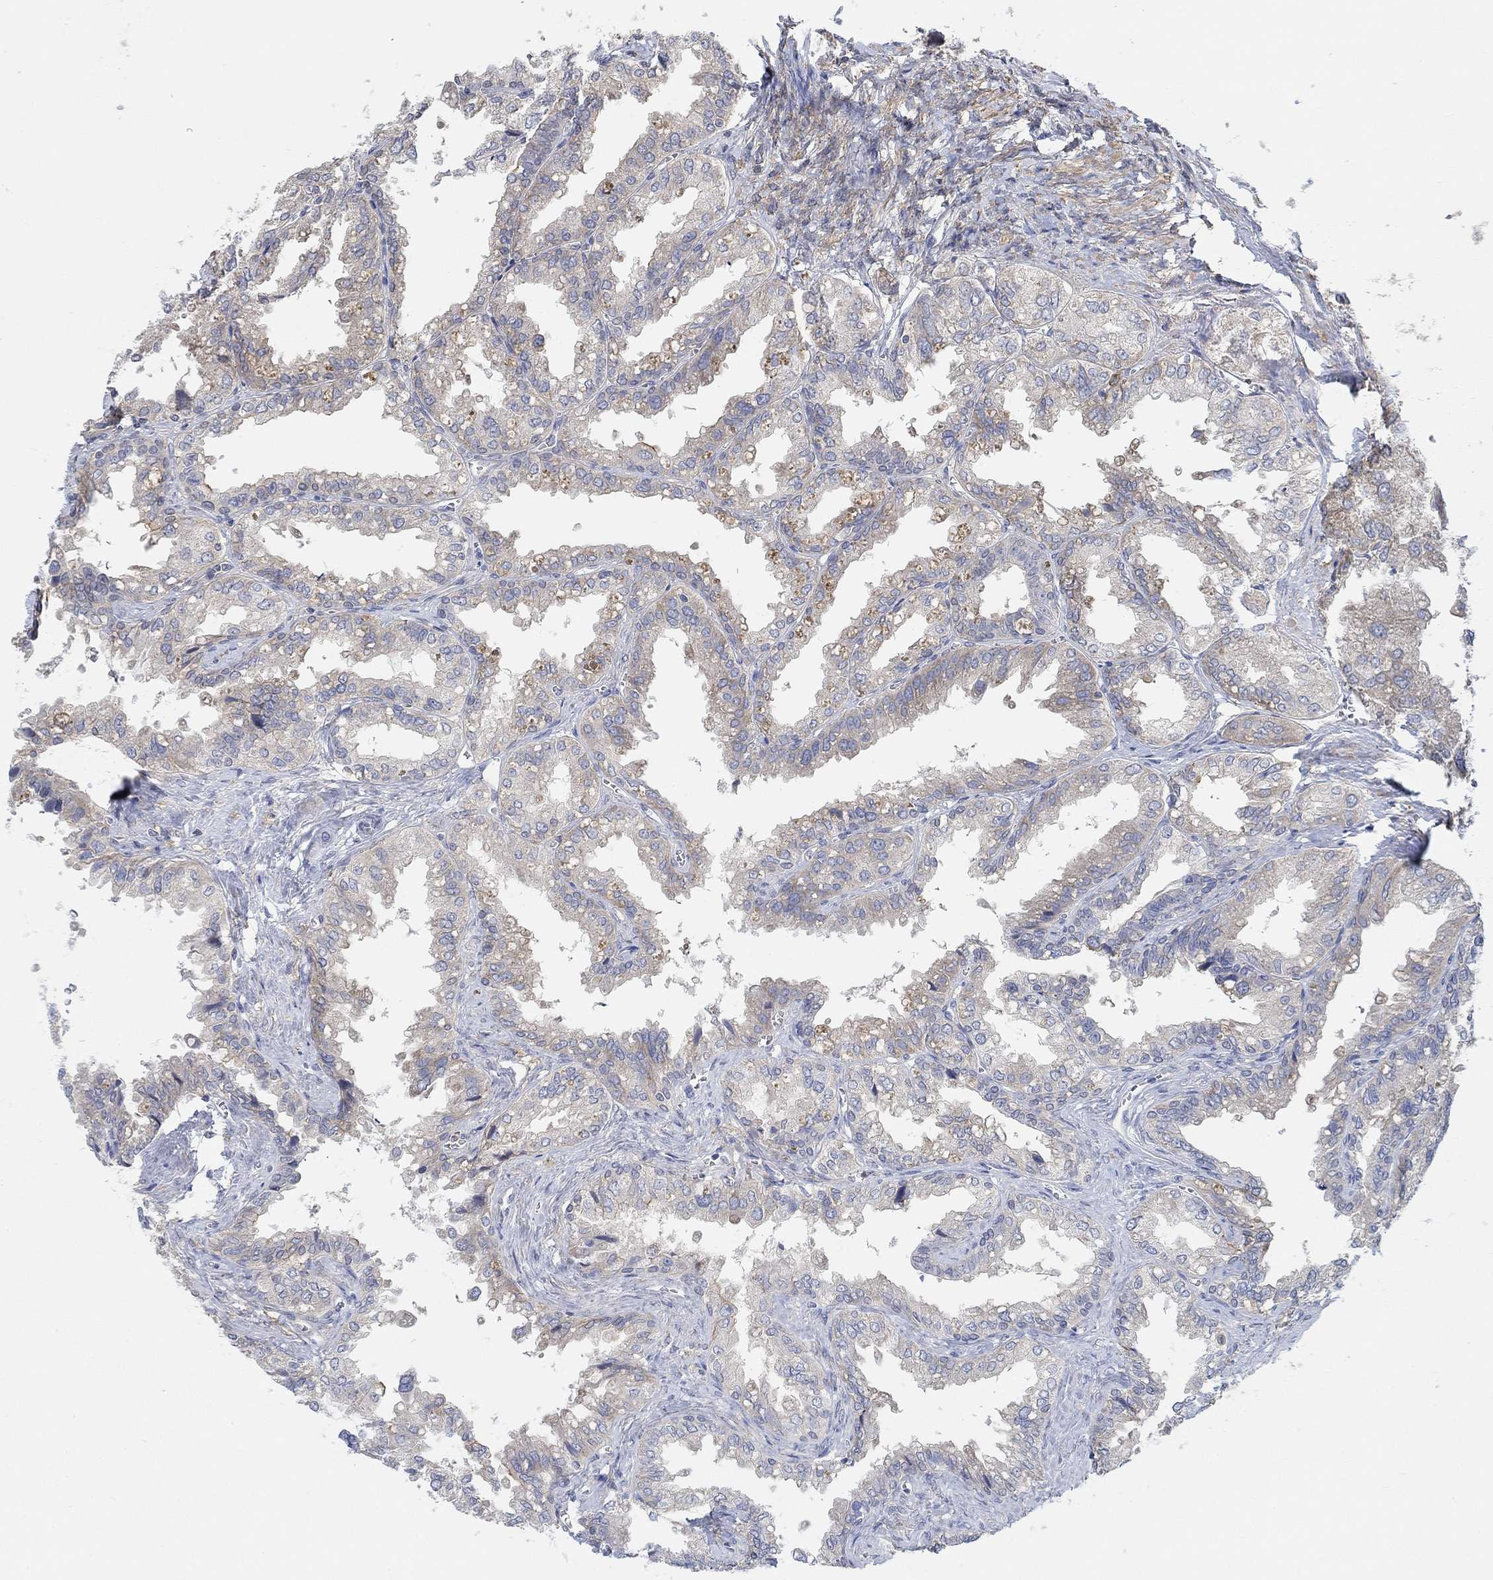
{"staining": {"intensity": "weak", "quantity": "25%-75%", "location": "cytoplasmic/membranous"}, "tissue": "seminal vesicle", "cell_type": "Glandular cells", "image_type": "normal", "snomed": [{"axis": "morphology", "description": "Normal tissue, NOS"}, {"axis": "topography", "description": "Seminal veicle"}], "caption": "A low amount of weak cytoplasmic/membranous staining is appreciated in about 25%-75% of glandular cells in unremarkable seminal vesicle.", "gene": "SYT16", "patient": {"sex": "male", "age": 67}}